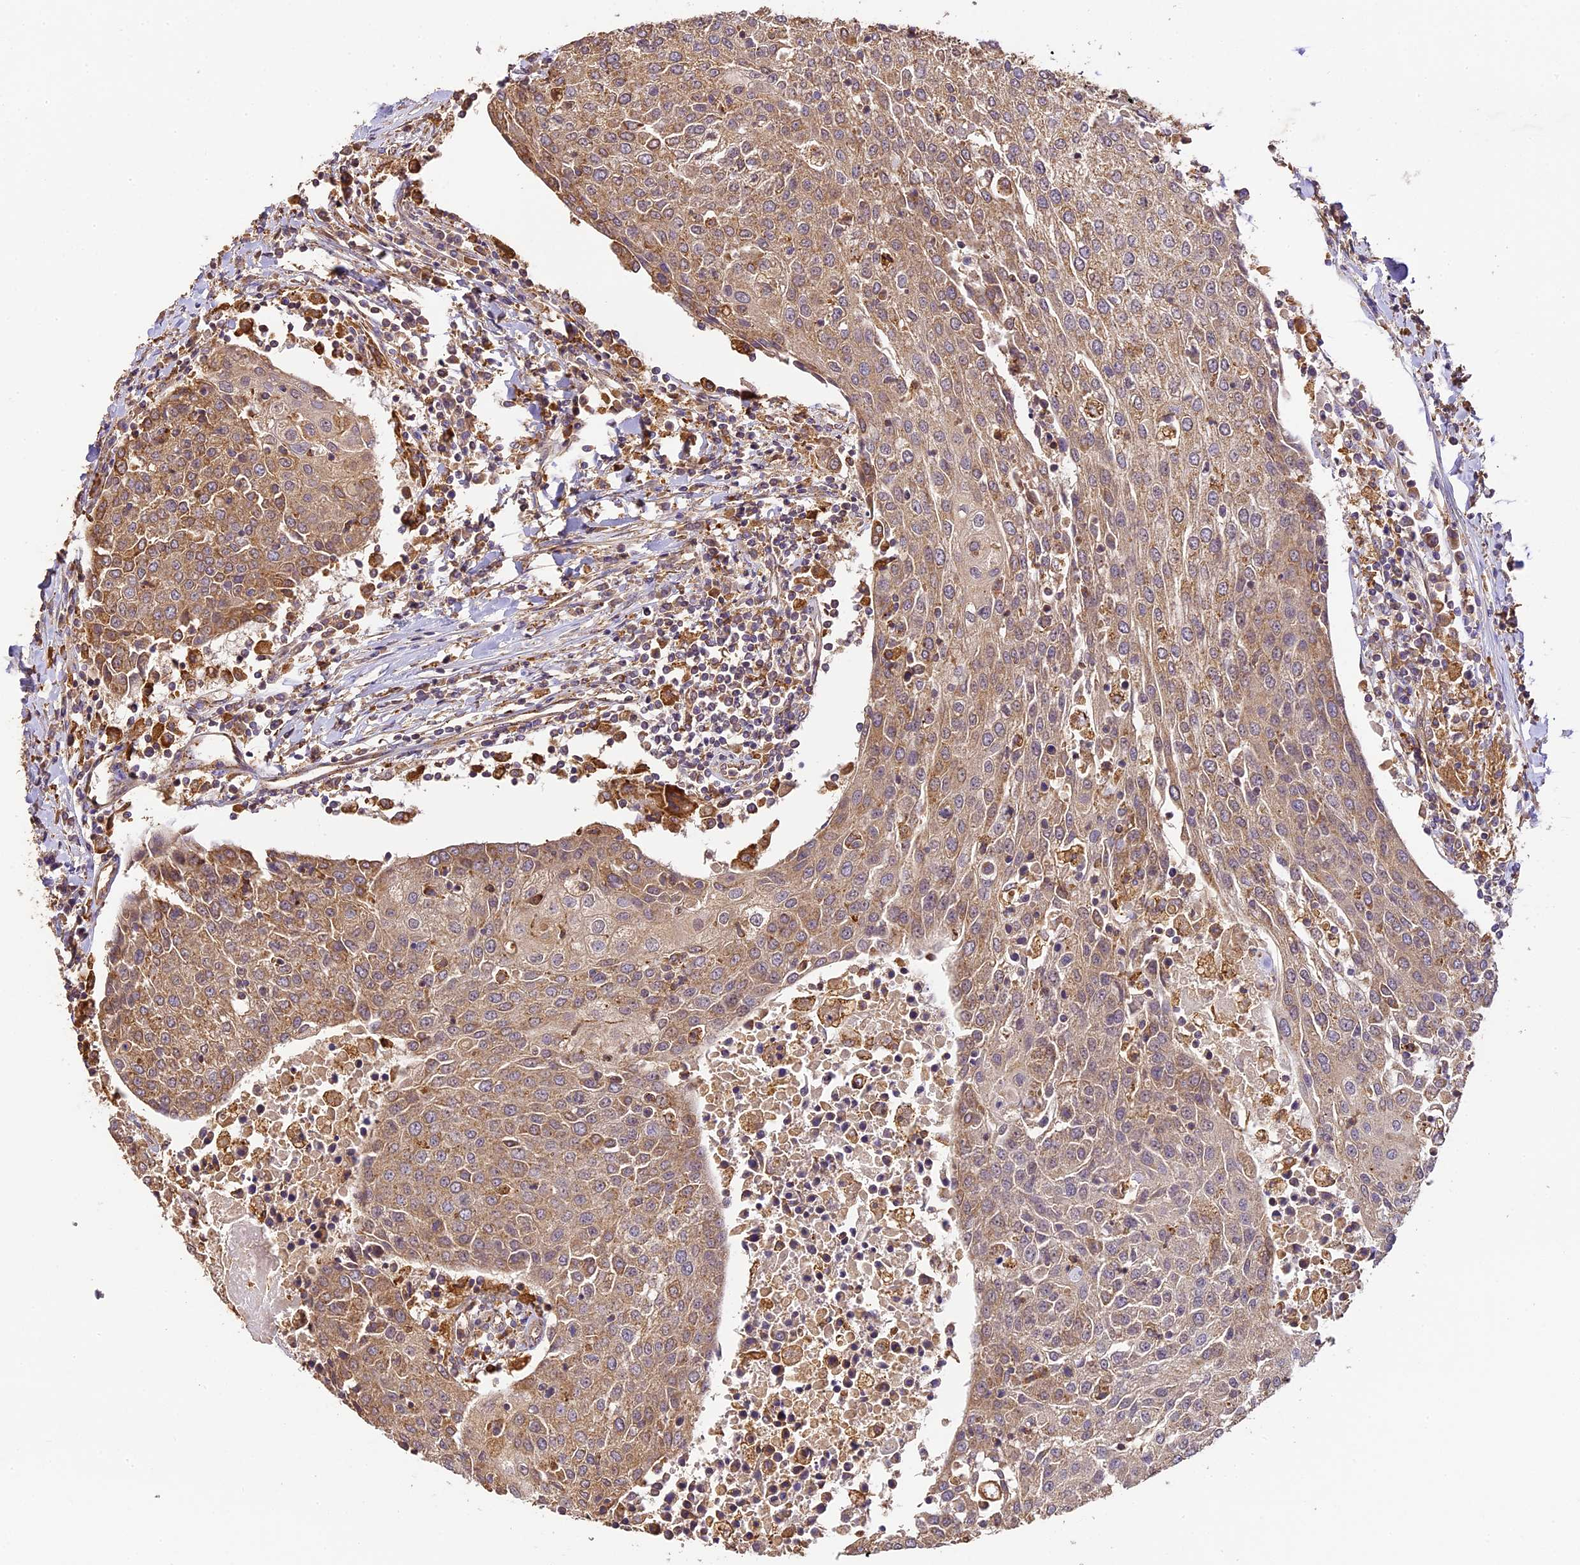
{"staining": {"intensity": "moderate", "quantity": ">75%", "location": "cytoplasmic/membranous"}, "tissue": "urothelial cancer", "cell_type": "Tumor cells", "image_type": "cancer", "snomed": [{"axis": "morphology", "description": "Urothelial carcinoma, High grade"}, {"axis": "topography", "description": "Urinary bladder"}], "caption": "Urothelial carcinoma (high-grade) stained for a protein (brown) shows moderate cytoplasmic/membranous positive expression in approximately >75% of tumor cells.", "gene": "BRAP", "patient": {"sex": "female", "age": 85}}